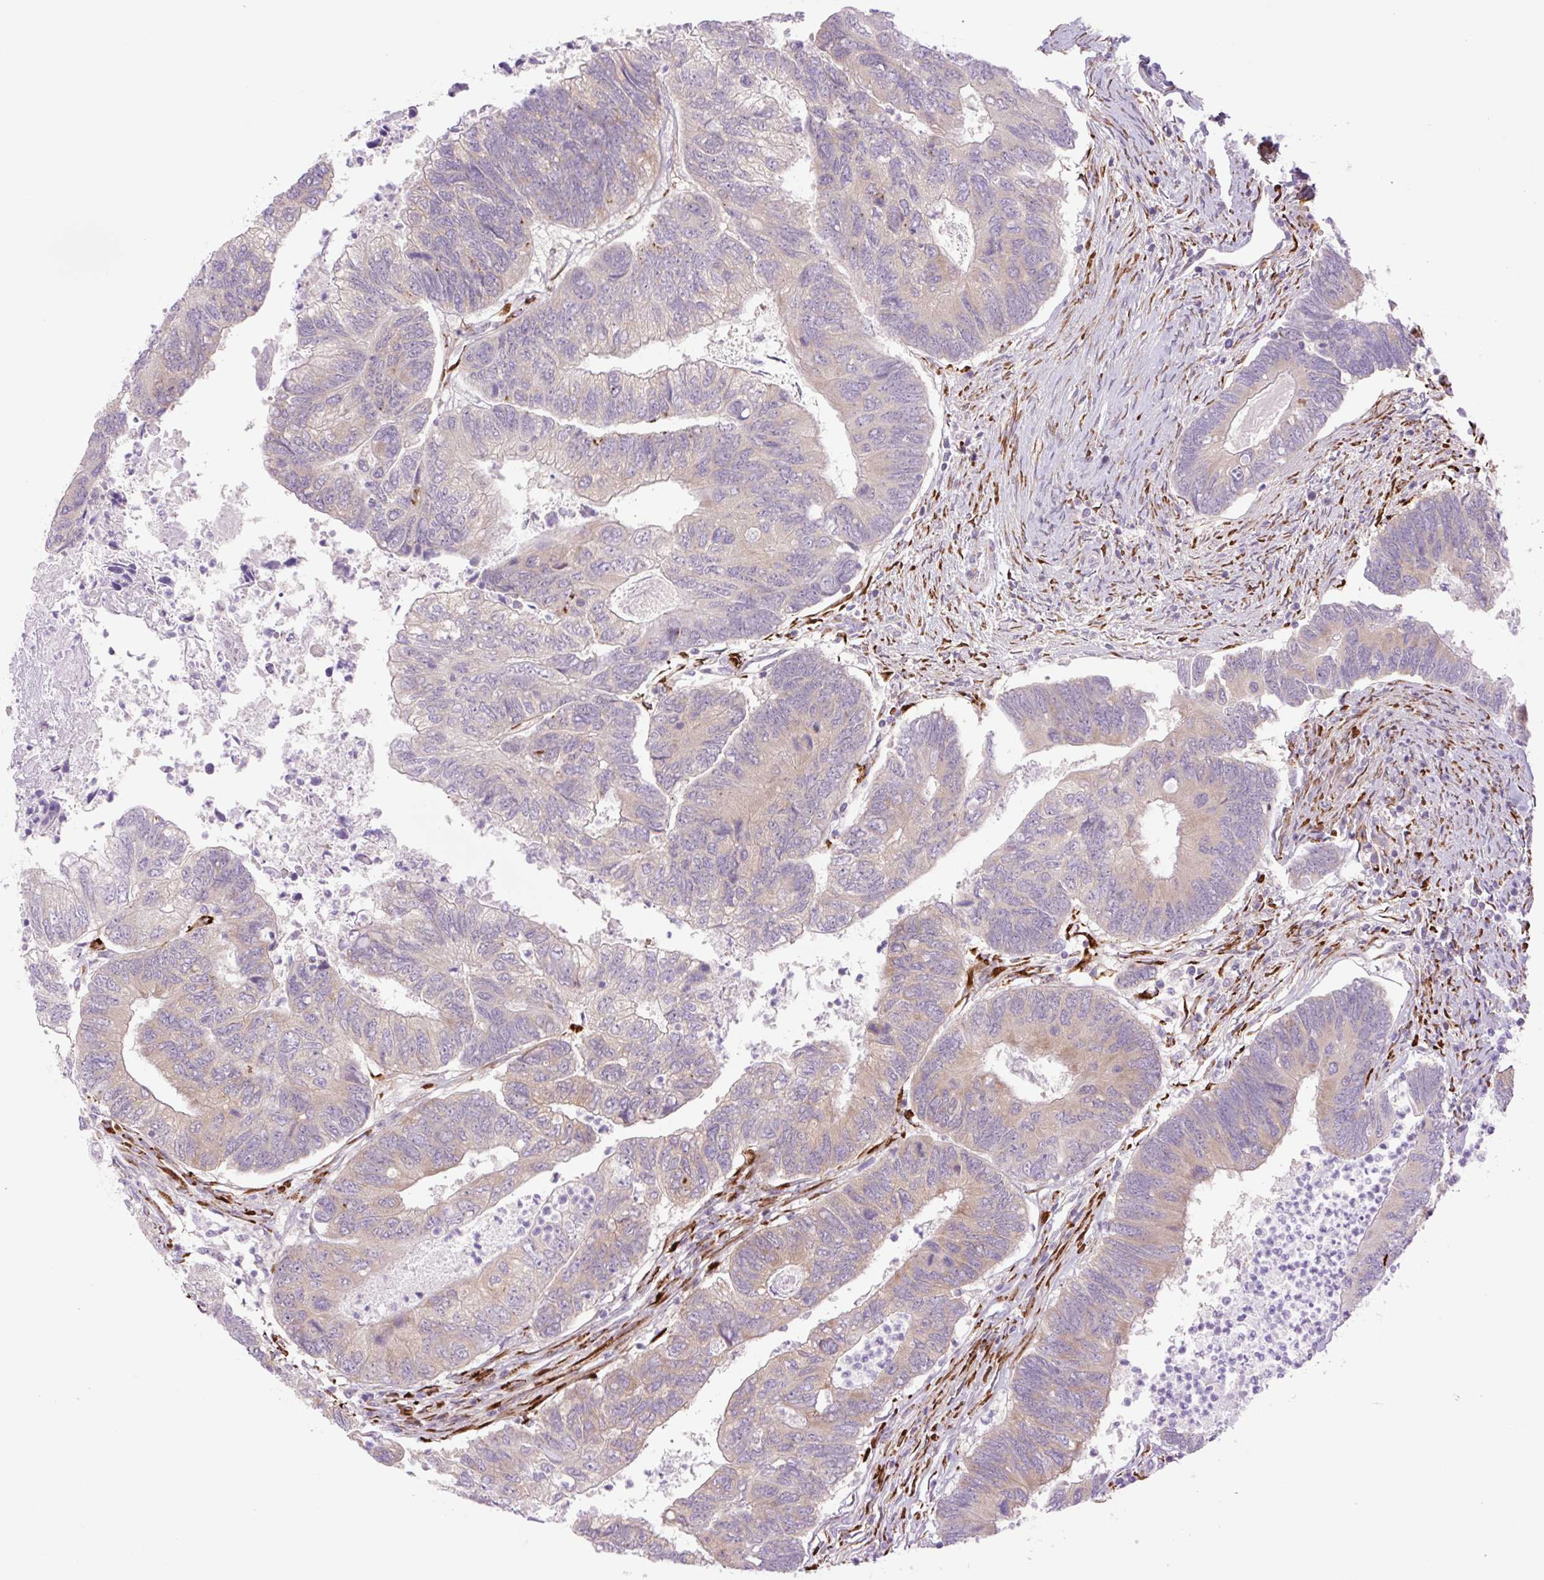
{"staining": {"intensity": "weak", "quantity": "25%-75%", "location": "cytoplasmic/membranous"}, "tissue": "colorectal cancer", "cell_type": "Tumor cells", "image_type": "cancer", "snomed": [{"axis": "morphology", "description": "Adenocarcinoma, NOS"}, {"axis": "topography", "description": "Colon"}], "caption": "Colorectal adenocarcinoma stained for a protein (brown) shows weak cytoplasmic/membranous positive positivity in approximately 25%-75% of tumor cells.", "gene": "COL5A1", "patient": {"sex": "female", "age": 67}}